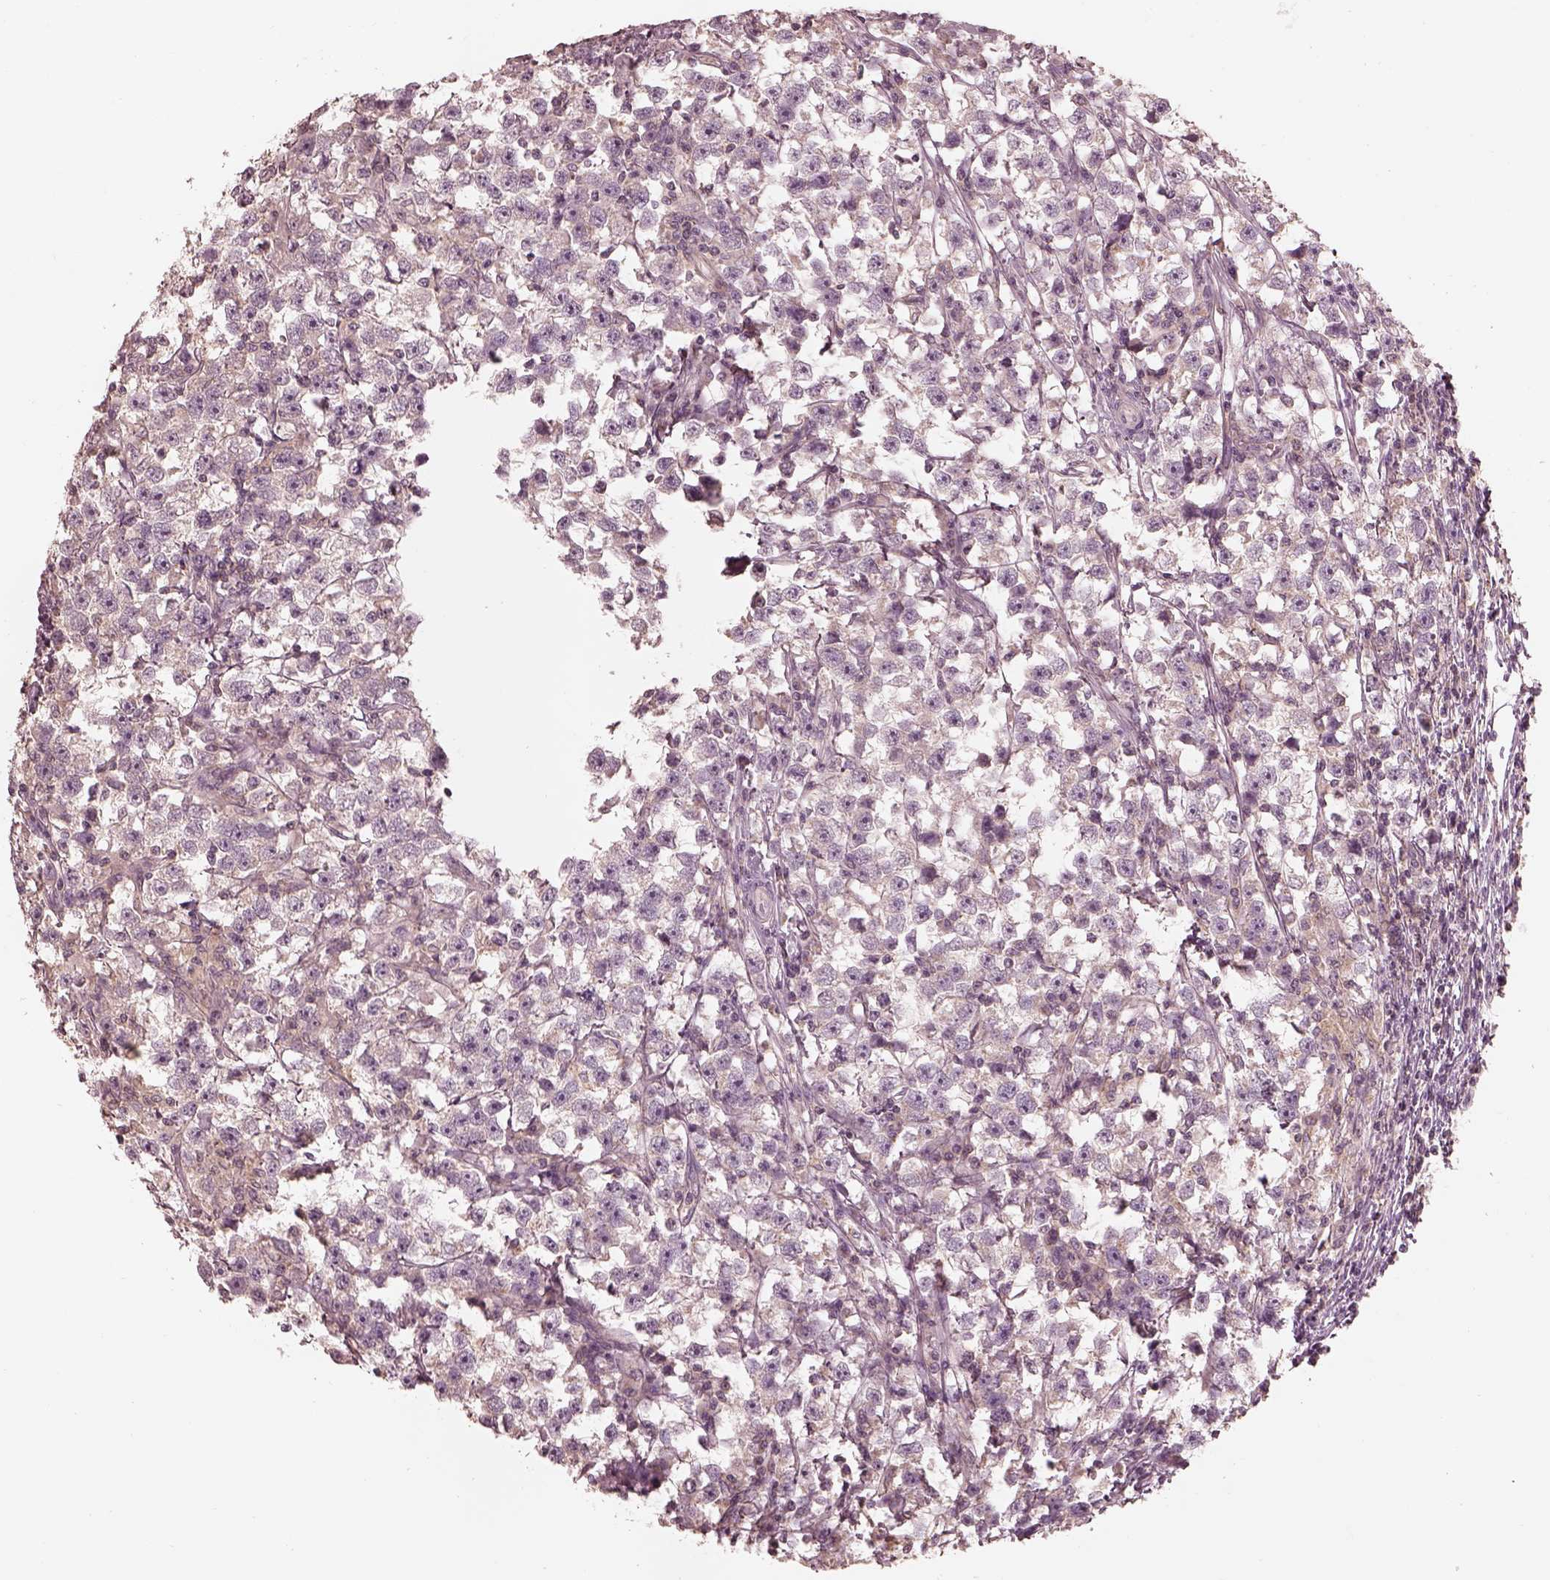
{"staining": {"intensity": "negative", "quantity": "none", "location": "none"}, "tissue": "testis cancer", "cell_type": "Tumor cells", "image_type": "cancer", "snomed": [{"axis": "morphology", "description": "Seminoma, NOS"}, {"axis": "topography", "description": "Testis"}], "caption": "Testis cancer (seminoma) stained for a protein using immunohistochemistry exhibits no positivity tumor cells.", "gene": "PRKACG", "patient": {"sex": "male", "age": 33}}